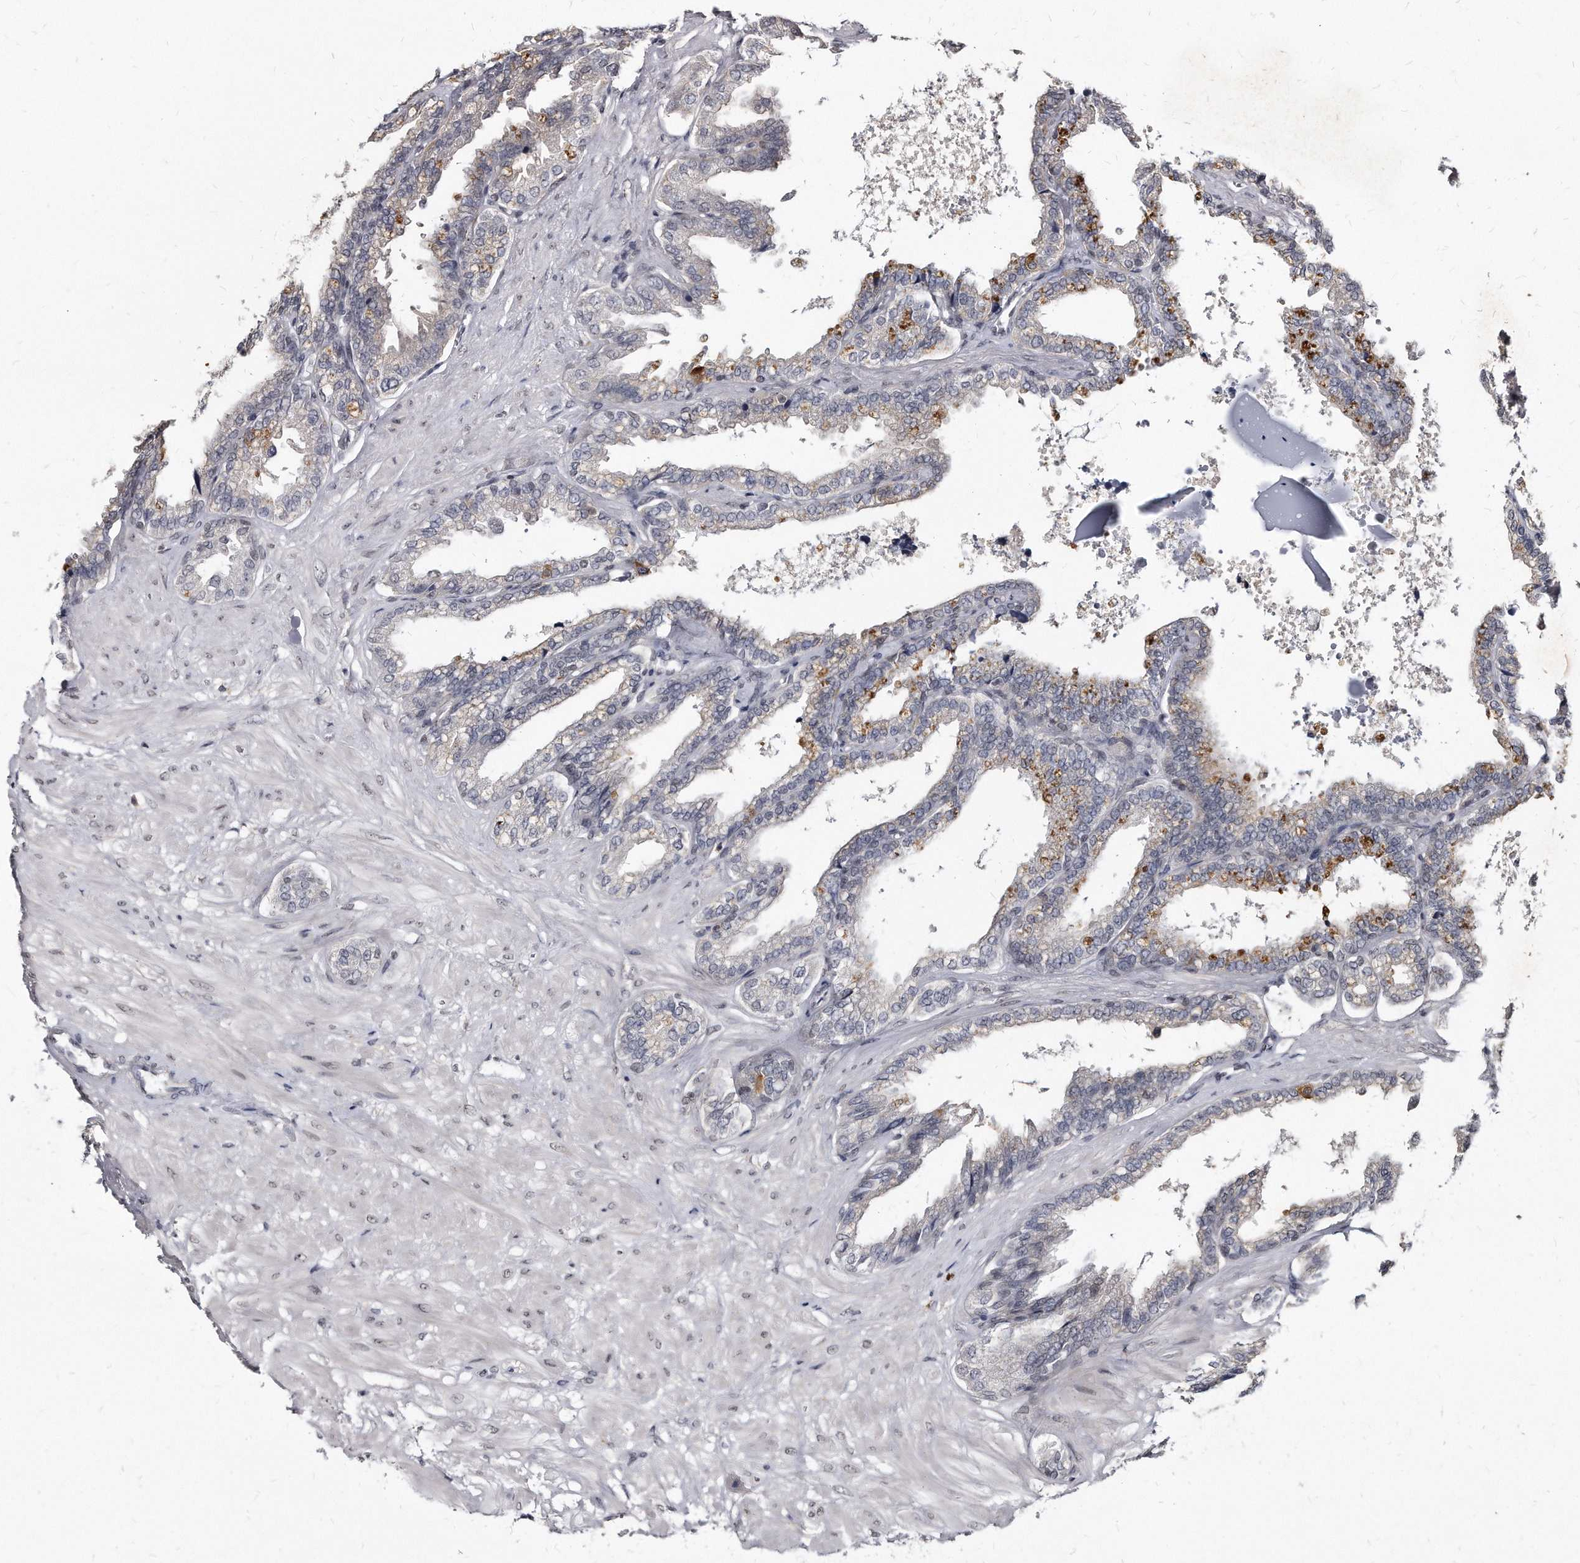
{"staining": {"intensity": "negative", "quantity": "none", "location": "none"}, "tissue": "seminal vesicle", "cell_type": "Glandular cells", "image_type": "normal", "snomed": [{"axis": "morphology", "description": "Normal tissue, NOS"}, {"axis": "topography", "description": "Seminal veicle"}], "caption": "High power microscopy micrograph of an immunohistochemistry (IHC) histopathology image of unremarkable seminal vesicle, revealing no significant expression in glandular cells.", "gene": "KLHDC3", "patient": {"sex": "male", "age": 46}}